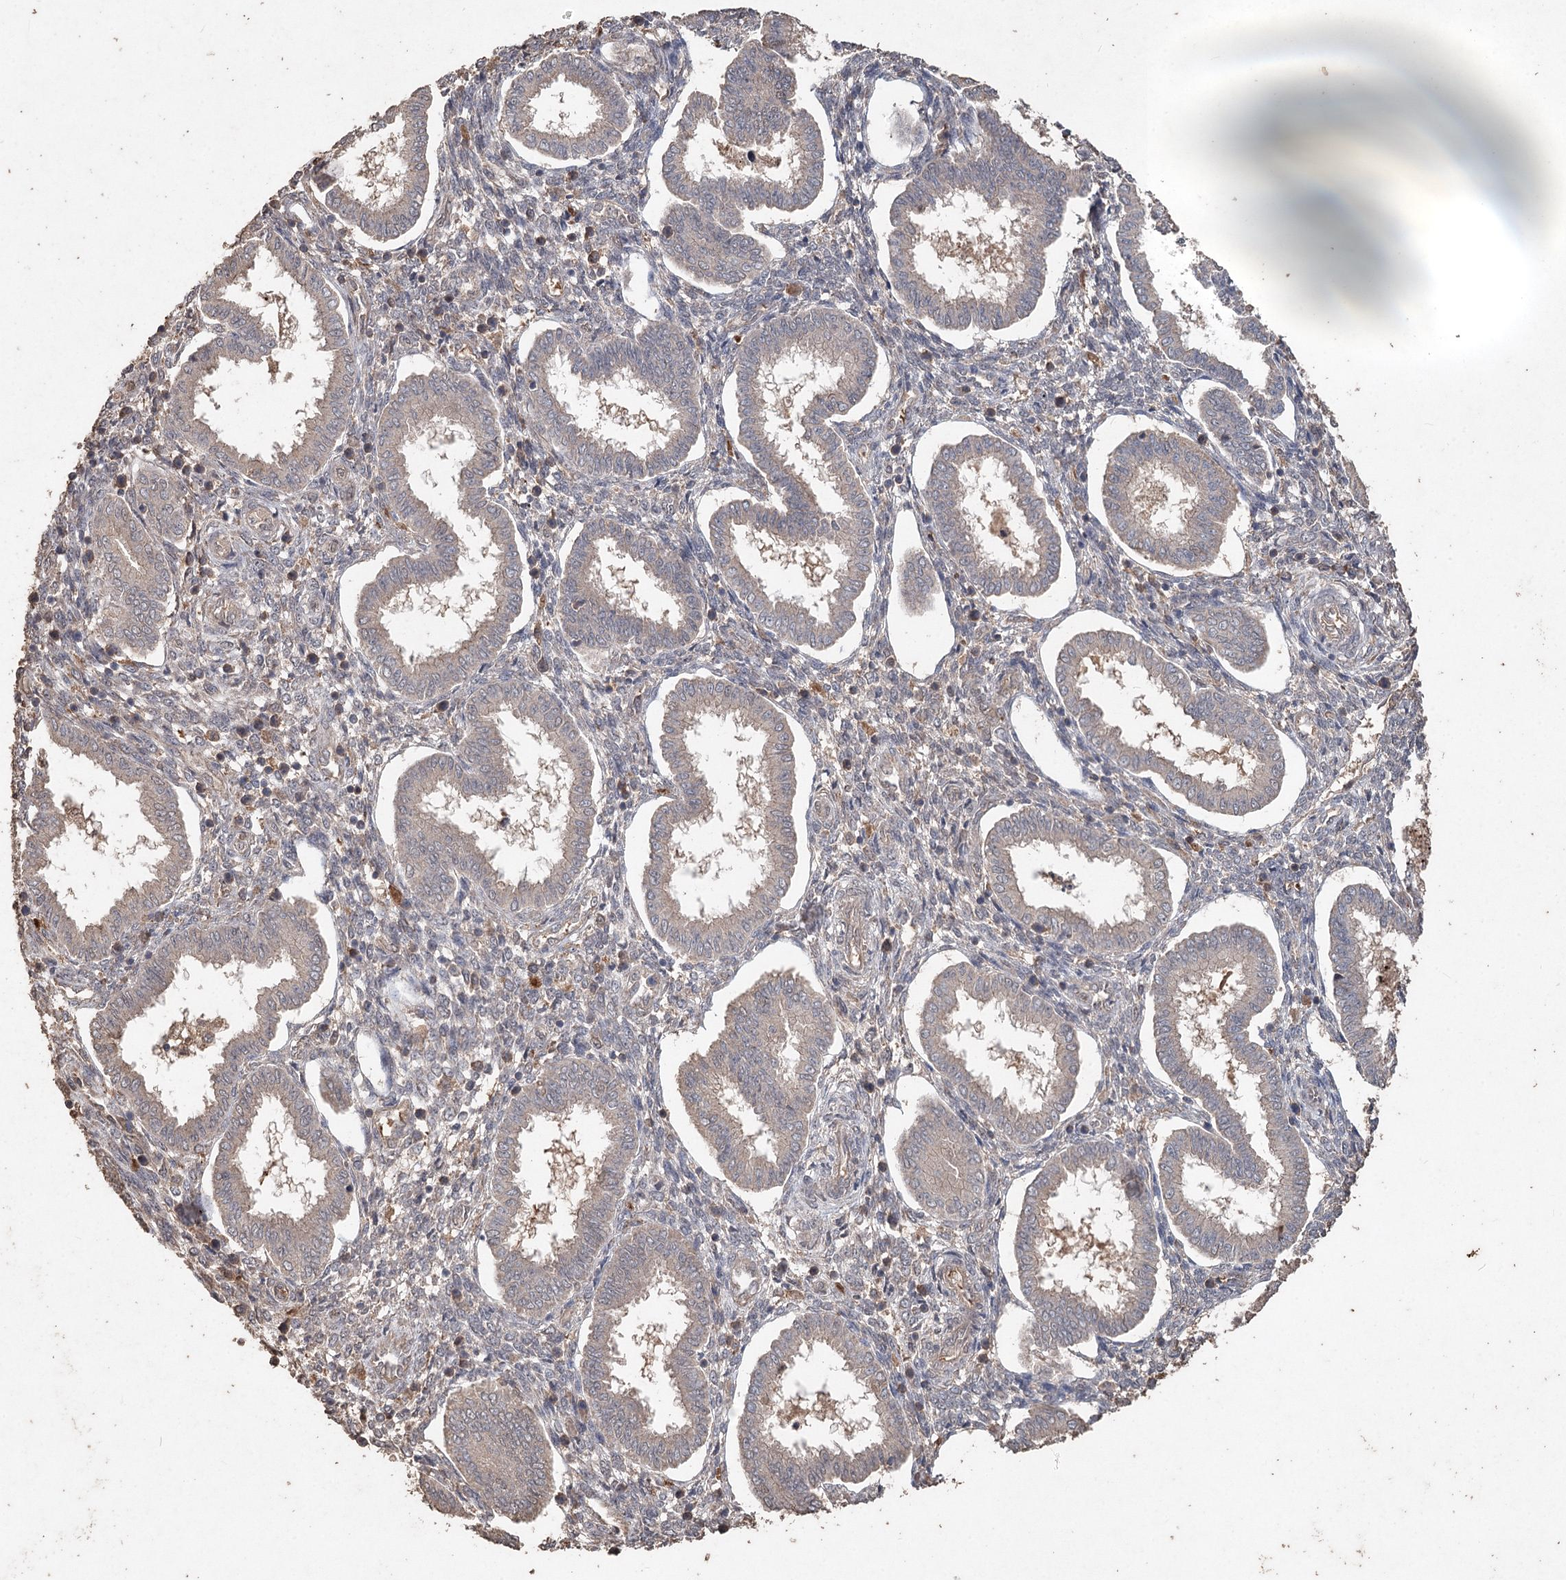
{"staining": {"intensity": "weak", "quantity": "<25%", "location": "nuclear"}, "tissue": "endometrium", "cell_type": "Cells in endometrial stroma", "image_type": "normal", "snomed": [{"axis": "morphology", "description": "Normal tissue, NOS"}, {"axis": "topography", "description": "Endometrium"}], "caption": "Histopathology image shows no significant protein expression in cells in endometrial stroma of normal endometrium.", "gene": "FBXO7", "patient": {"sex": "female", "age": 24}}